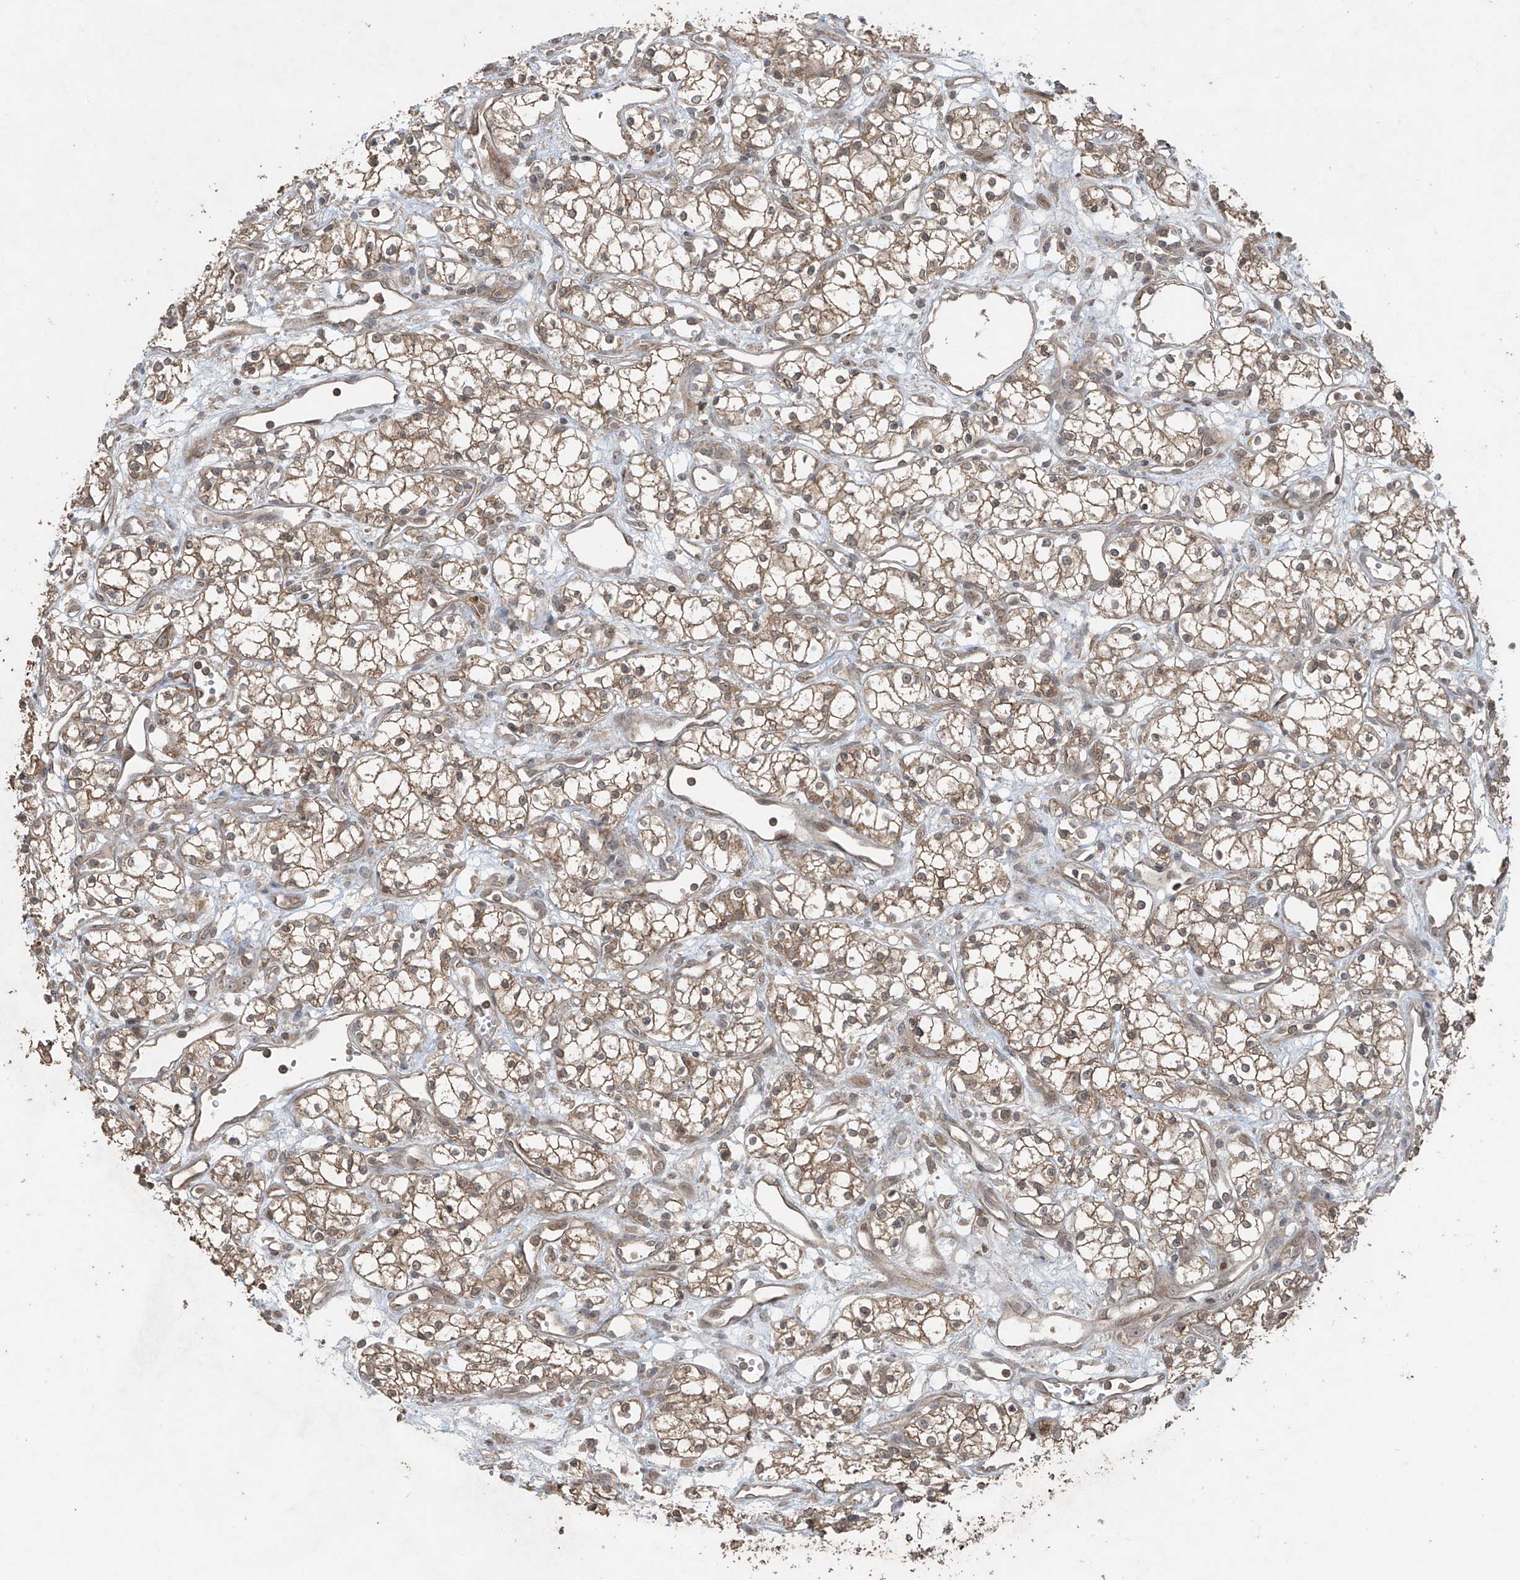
{"staining": {"intensity": "moderate", "quantity": "25%-75%", "location": "cytoplasmic/membranous"}, "tissue": "renal cancer", "cell_type": "Tumor cells", "image_type": "cancer", "snomed": [{"axis": "morphology", "description": "Adenocarcinoma, NOS"}, {"axis": "topography", "description": "Kidney"}], "caption": "A micrograph of human renal cancer stained for a protein demonstrates moderate cytoplasmic/membranous brown staining in tumor cells. (IHC, brightfield microscopy, high magnification).", "gene": "PGPEP1", "patient": {"sex": "male", "age": 59}}